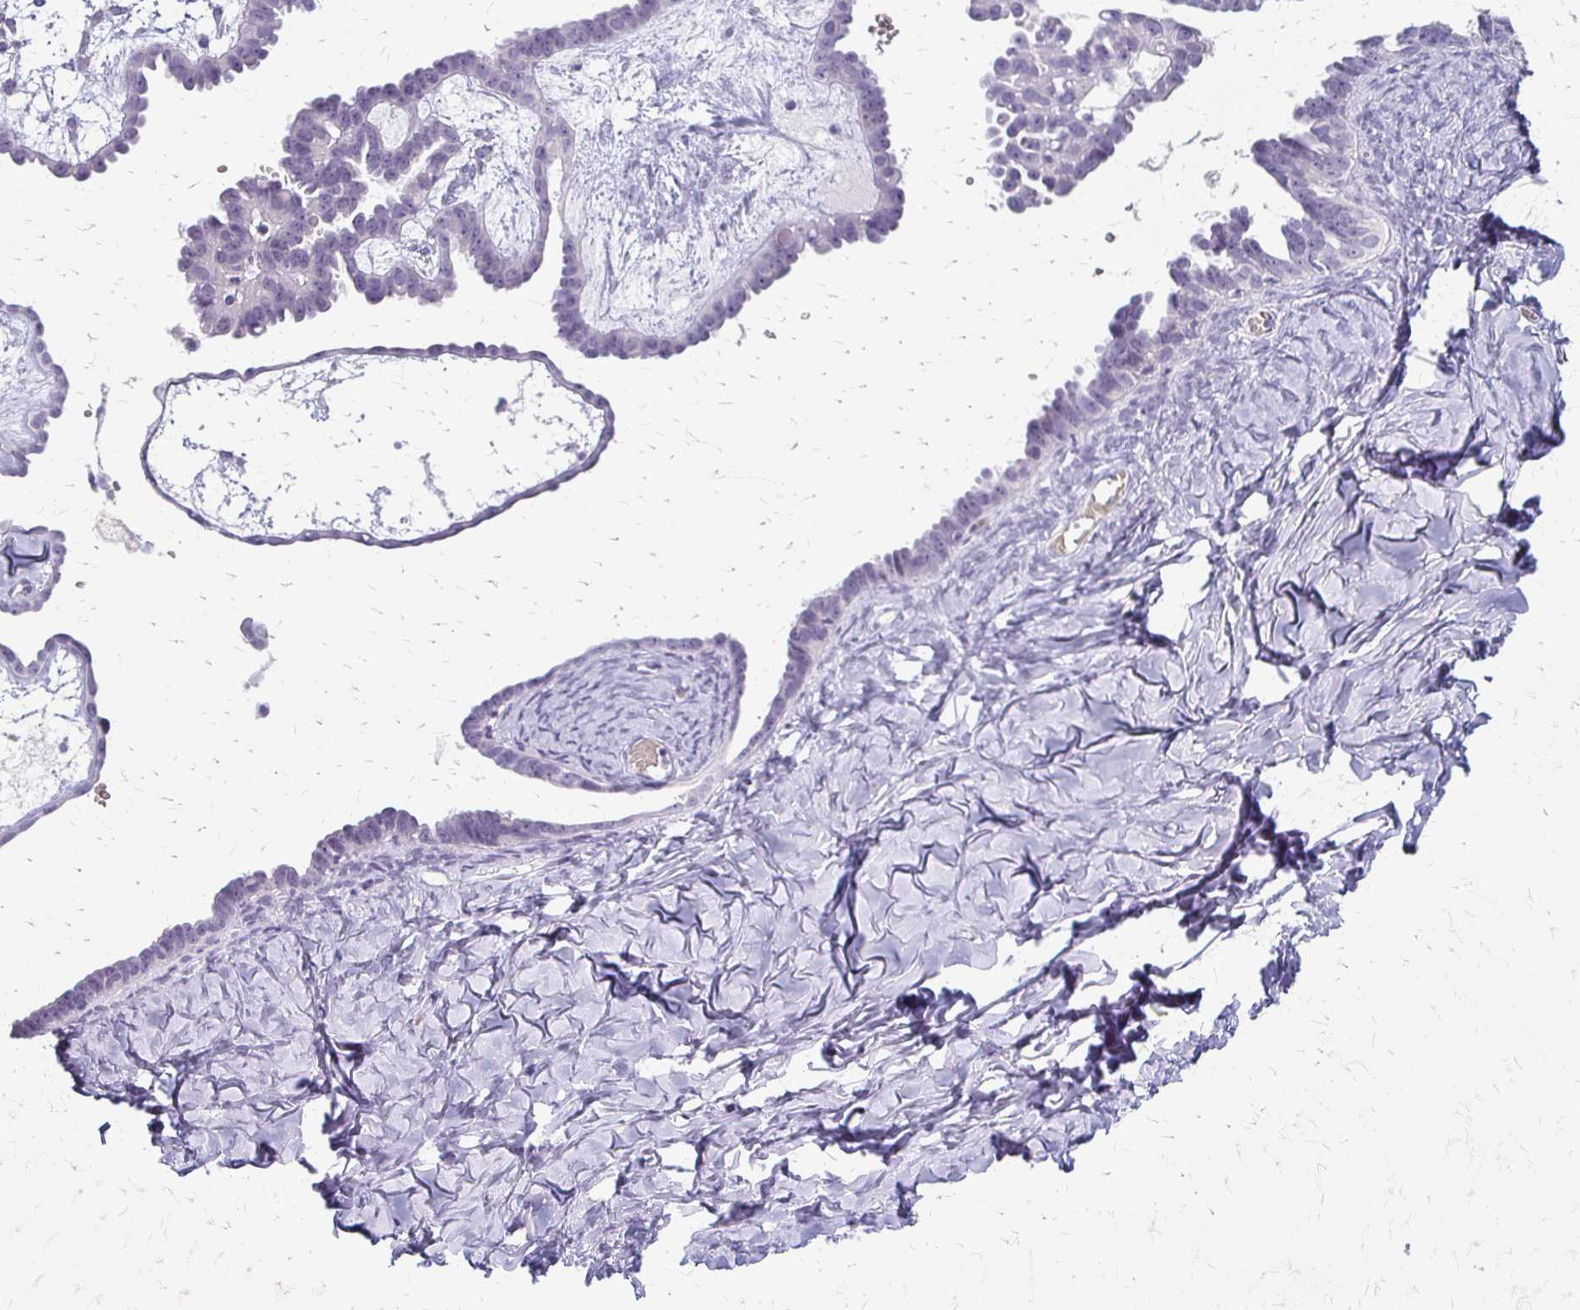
{"staining": {"intensity": "negative", "quantity": "none", "location": "none"}, "tissue": "ovarian cancer", "cell_type": "Tumor cells", "image_type": "cancer", "snomed": [{"axis": "morphology", "description": "Cystadenocarcinoma, serous, NOS"}, {"axis": "topography", "description": "Ovary"}], "caption": "An immunohistochemistry micrograph of ovarian cancer is shown. There is no staining in tumor cells of ovarian cancer.", "gene": "ACP5", "patient": {"sex": "female", "age": 69}}